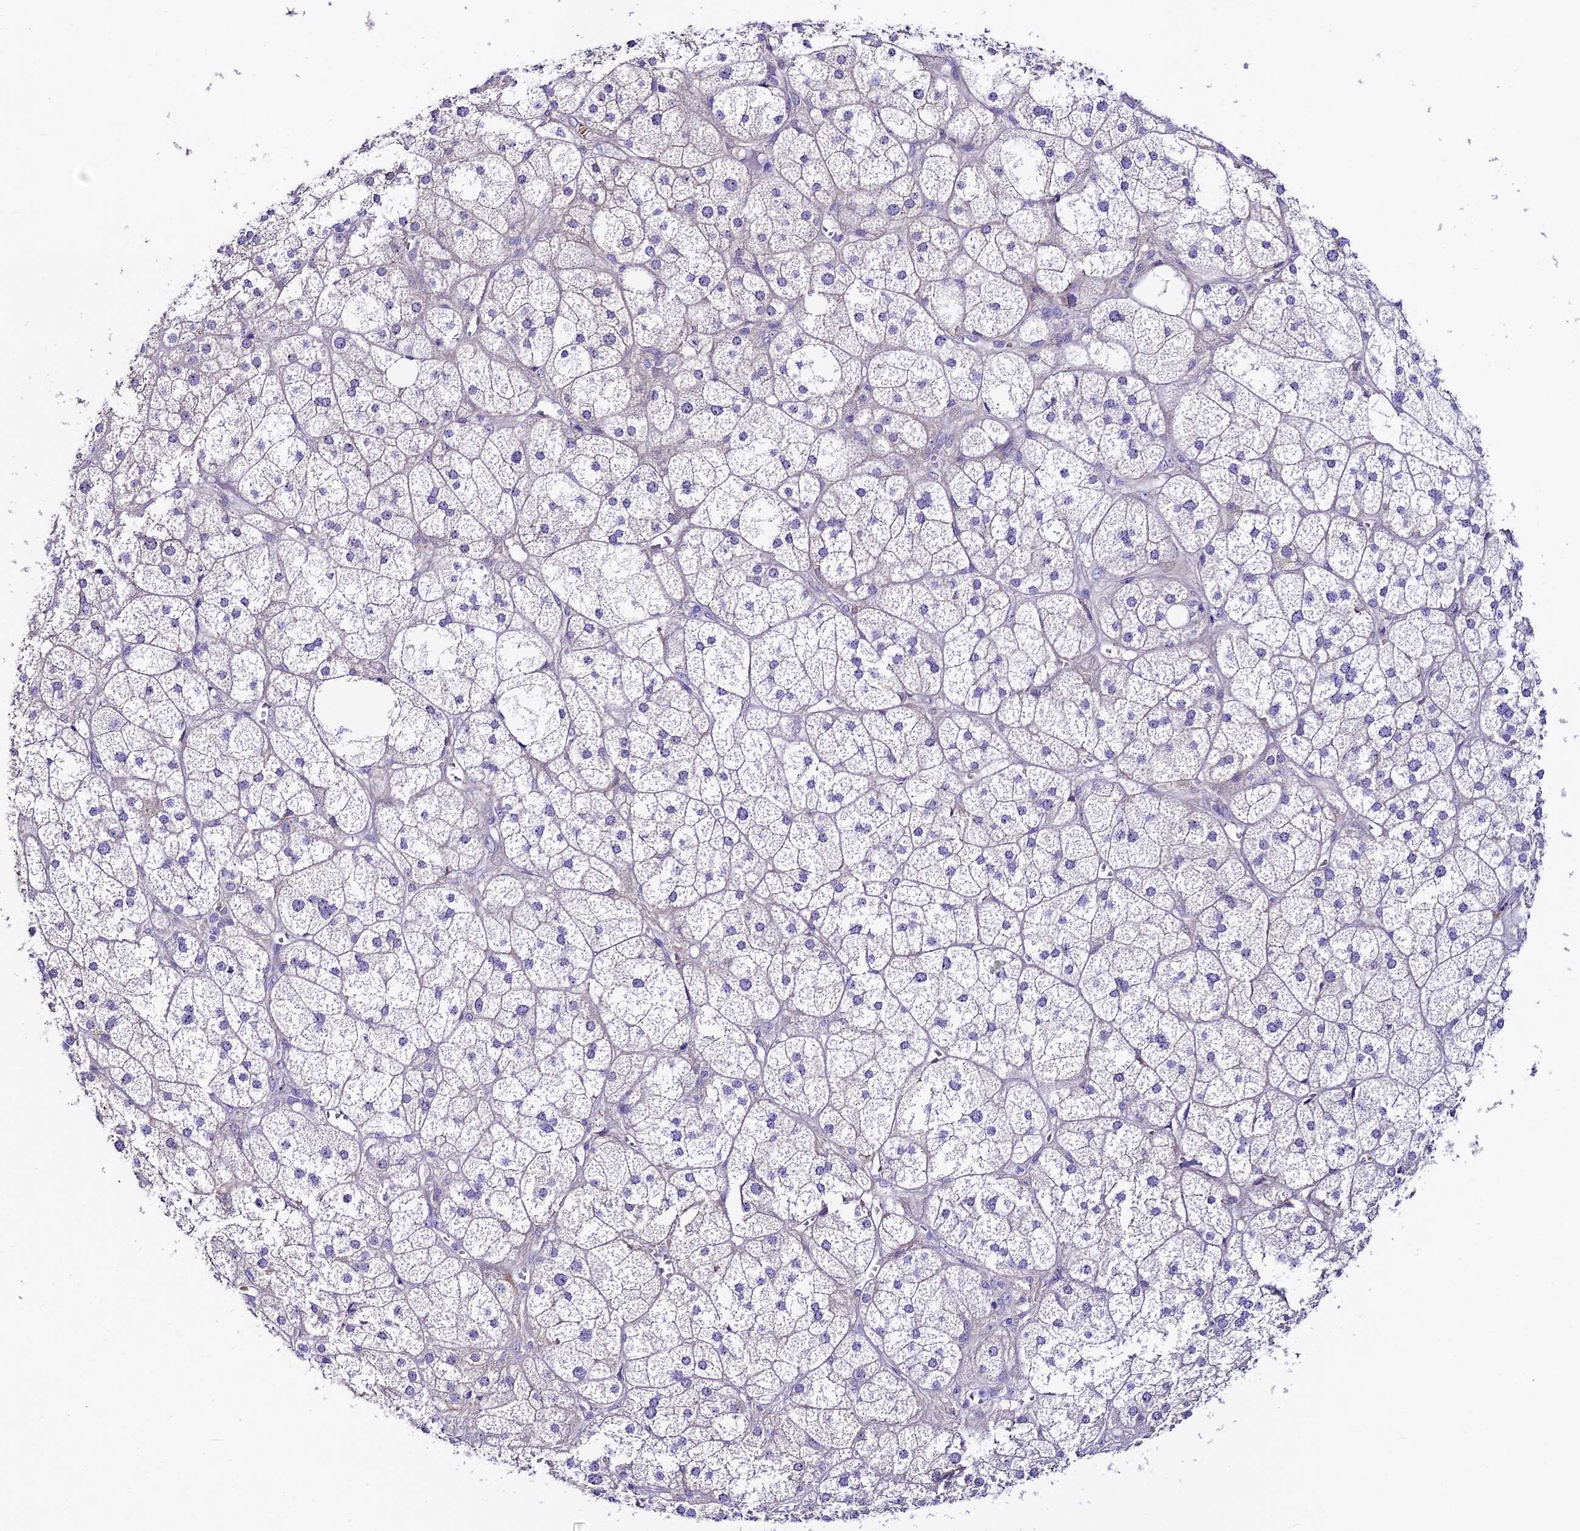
{"staining": {"intensity": "negative", "quantity": "none", "location": "none"}, "tissue": "adrenal gland", "cell_type": "Glandular cells", "image_type": "normal", "snomed": [{"axis": "morphology", "description": "Normal tissue, NOS"}, {"axis": "topography", "description": "Adrenal gland"}], "caption": "Protein analysis of unremarkable adrenal gland demonstrates no significant positivity in glandular cells. Nuclei are stained in blue.", "gene": "DUSP29", "patient": {"sex": "female", "age": 61}}